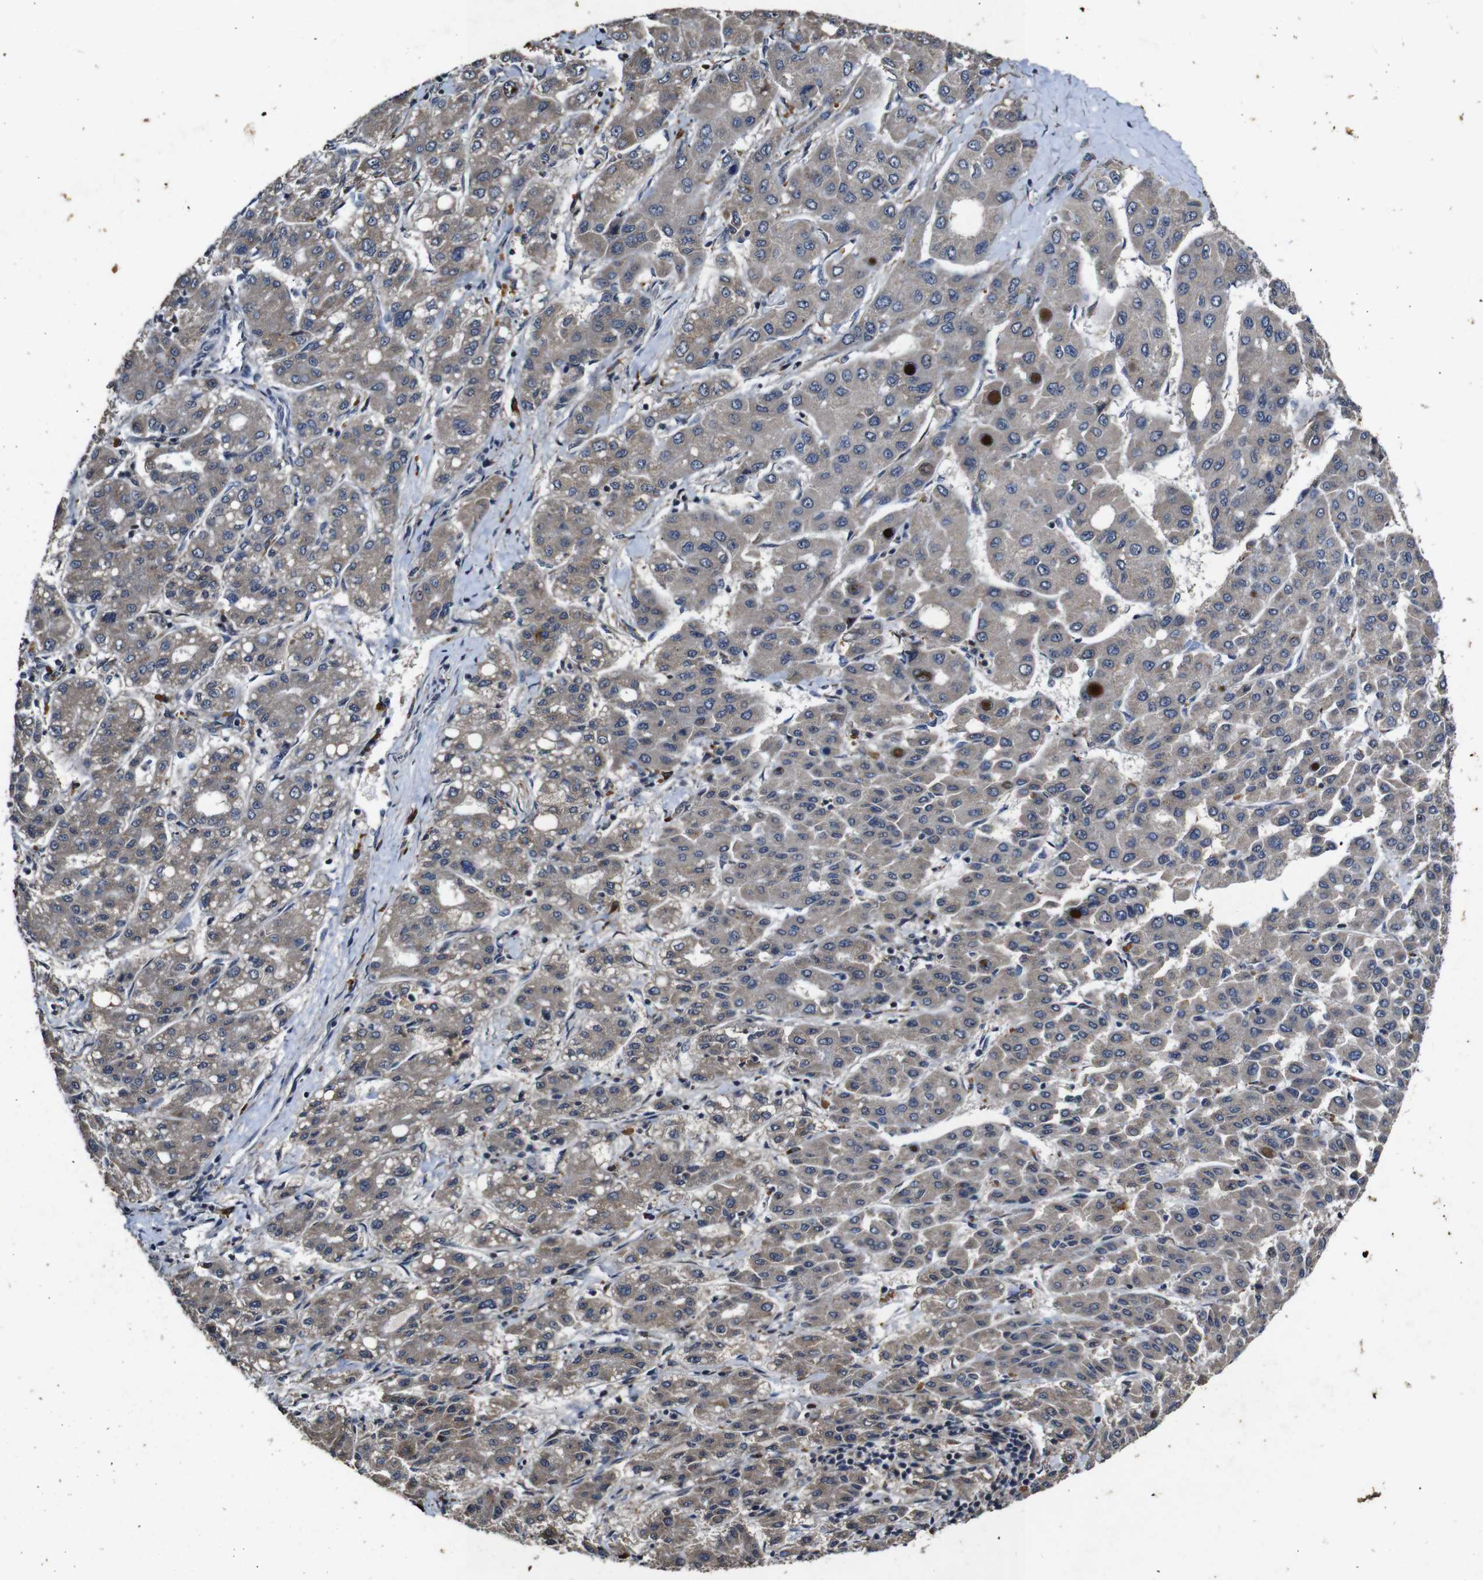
{"staining": {"intensity": "weak", "quantity": ">75%", "location": "cytoplasmic/membranous"}, "tissue": "liver cancer", "cell_type": "Tumor cells", "image_type": "cancer", "snomed": [{"axis": "morphology", "description": "Carcinoma, Hepatocellular, NOS"}, {"axis": "topography", "description": "Liver"}], "caption": "The photomicrograph reveals a brown stain indicating the presence of a protein in the cytoplasmic/membranous of tumor cells in liver hepatocellular carcinoma. The staining was performed using DAB (3,3'-diaminobenzidine) to visualize the protein expression in brown, while the nuclei were stained in blue with hematoxylin (Magnification: 20x).", "gene": "MAGI2", "patient": {"sex": "male", "age": 65}}